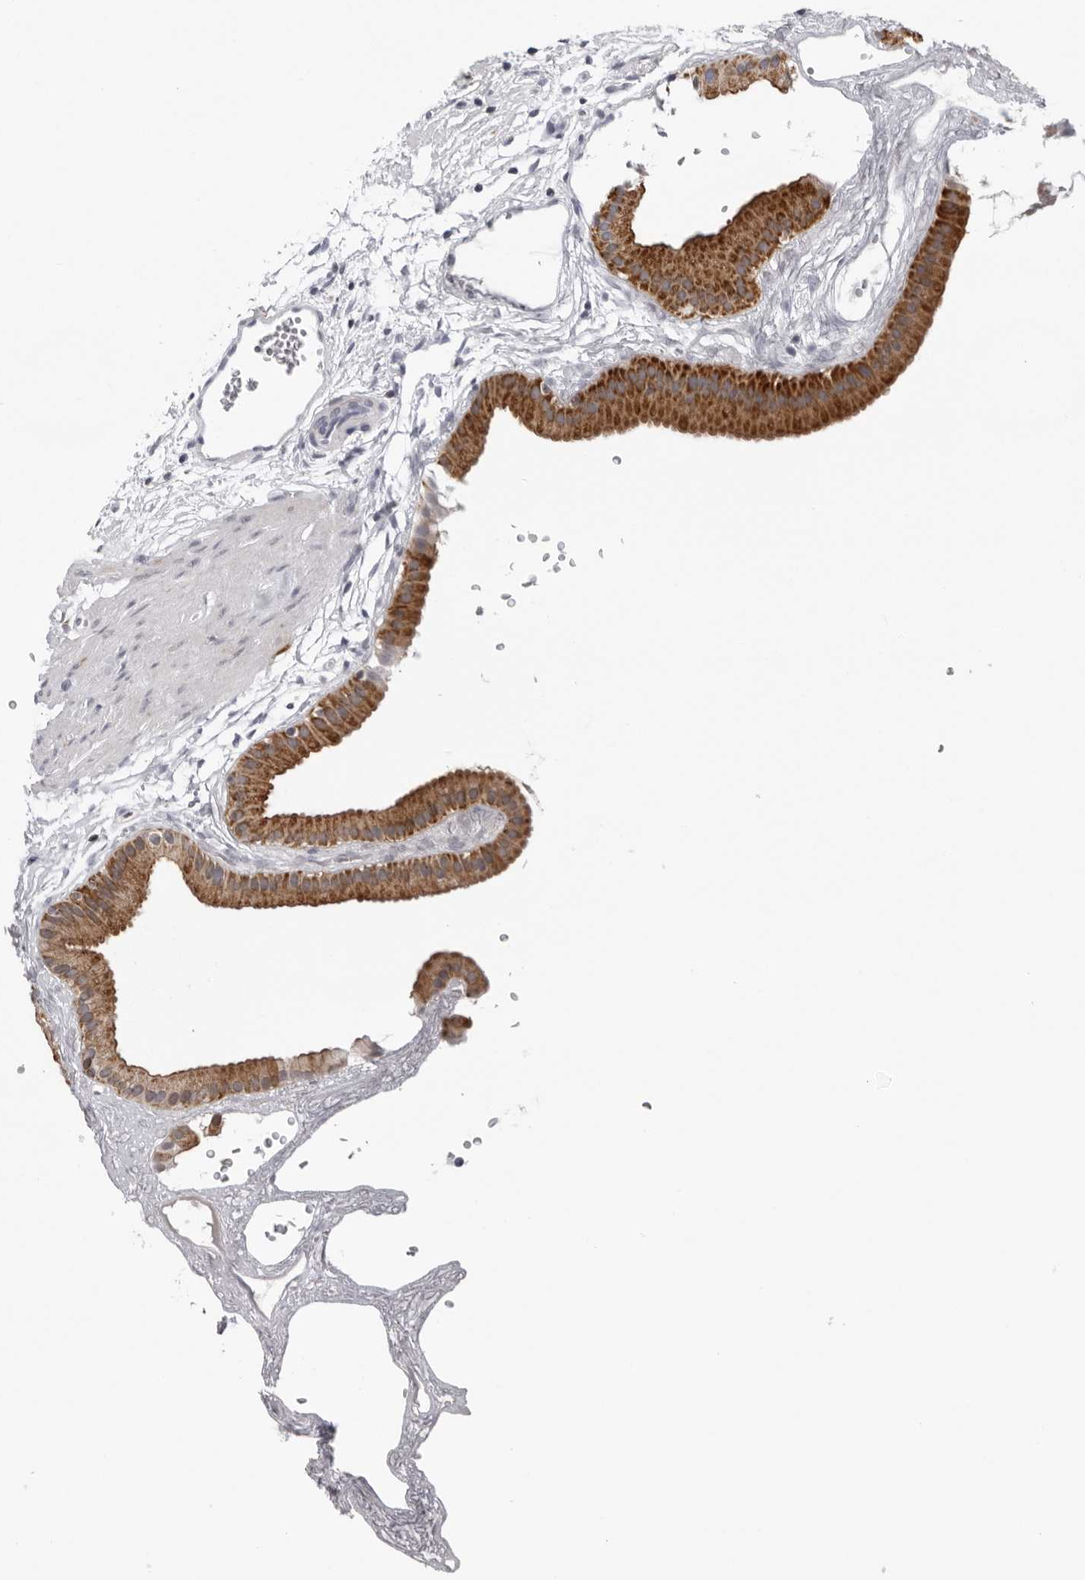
{"staining": {"intensity": "strong", "quantity": ">75%", "location": "cytoplasmic/membranous"}, "tissue": "gallbladder", "cell_type": "Glandular cells", "image_type": "normal", "snomed": [{"axis": "morphology", "description": "Normal tissue, NOS"}, {"axis": "topography", "description": "Gallbladder"}], "caption": "Benign gallbladder exhibits strong cytoplasmic/membranous expression in about >75% of glandular cells, visualized by immunohistochemistry.", "gene": "CPT2", "patient": {"sex": "female", "age": 64}}